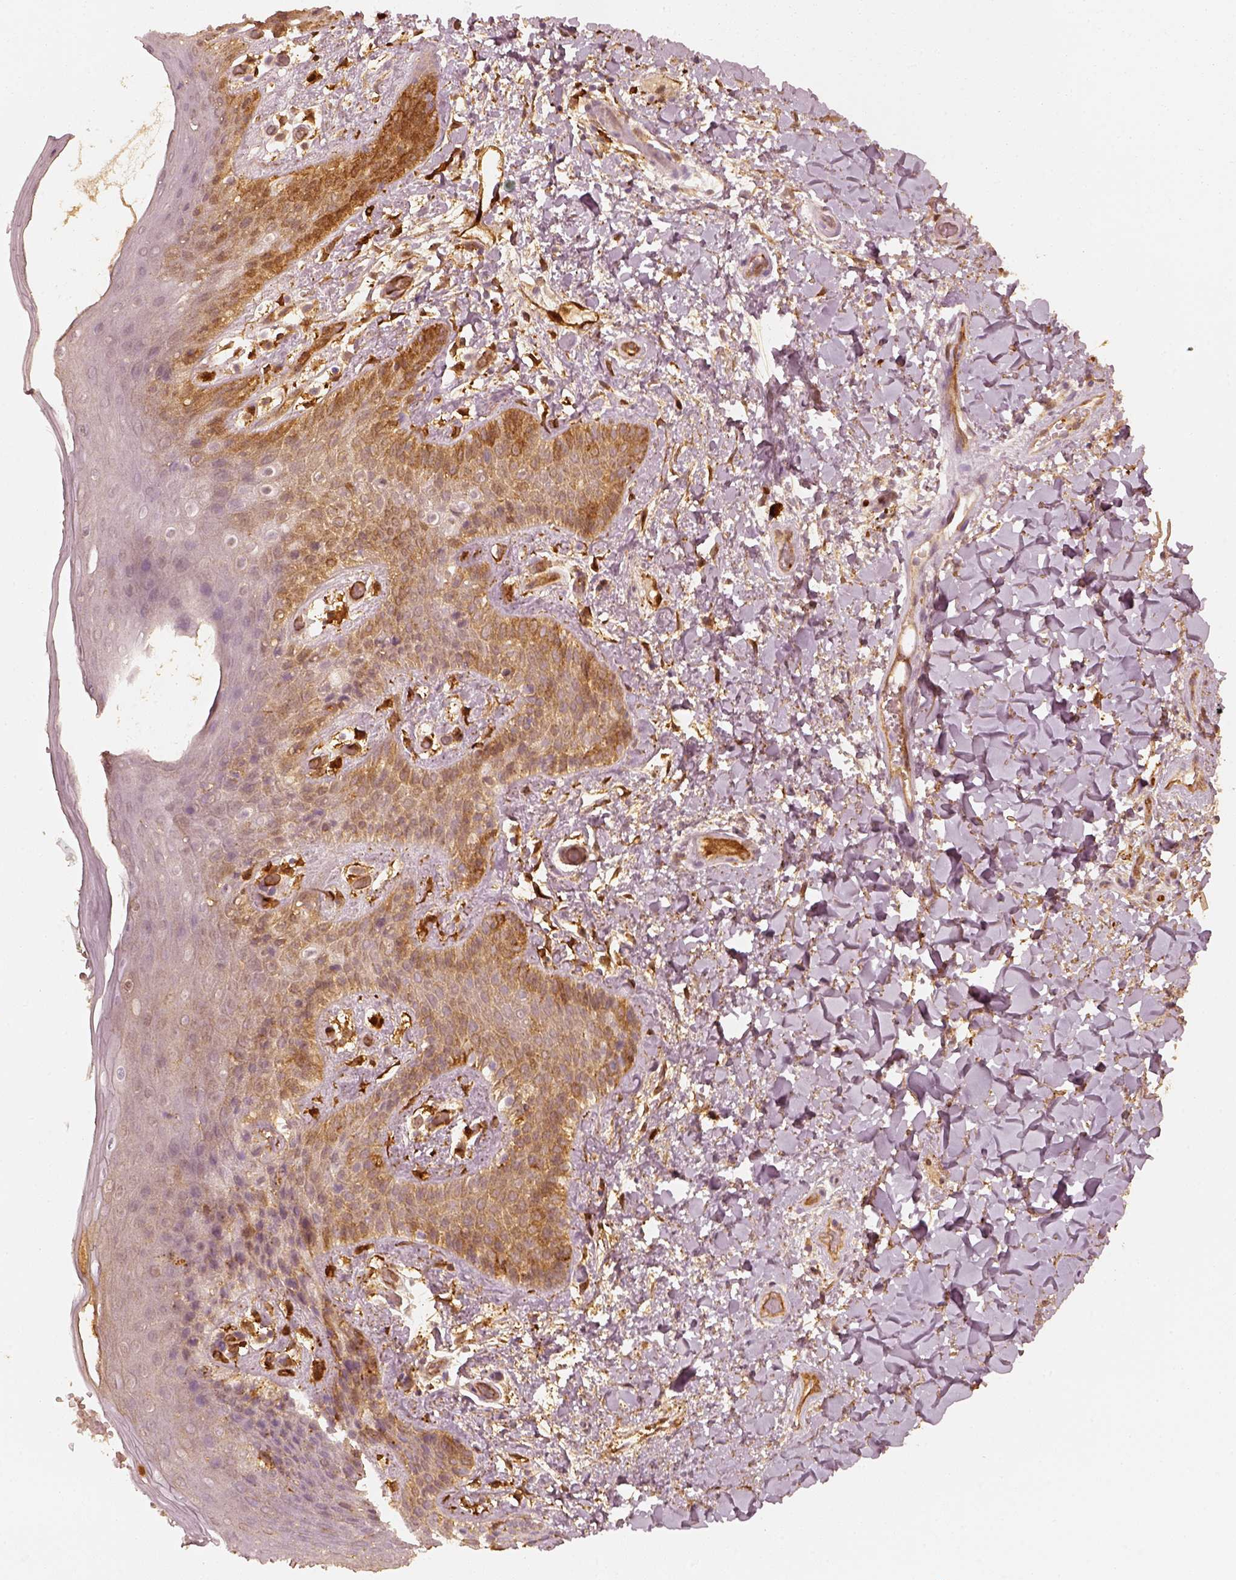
{"staining": {"intensity": "strong", "quantity": "25%-75%", "location": "cytoplasmic/membranous"}, "tissue": "skin", "cell_type": "Epidermal cells", "image_type": "normal", "snomed": [{"axis": "morphology", "description": "Normal tissue, NOS"}, {"axis": "topography", "description": "Anal"}], "caption": "A brown stain labels strong cytoplasmic/membranous expression of a protein in epidermal cells of normal skin. The protein is stained brown, and the nuclei are stained in blue (DAB IHC with brightfield microscopy, high magnification).", "gene": "FSCN1", "patient": {"sex": "male", "age": 36}}